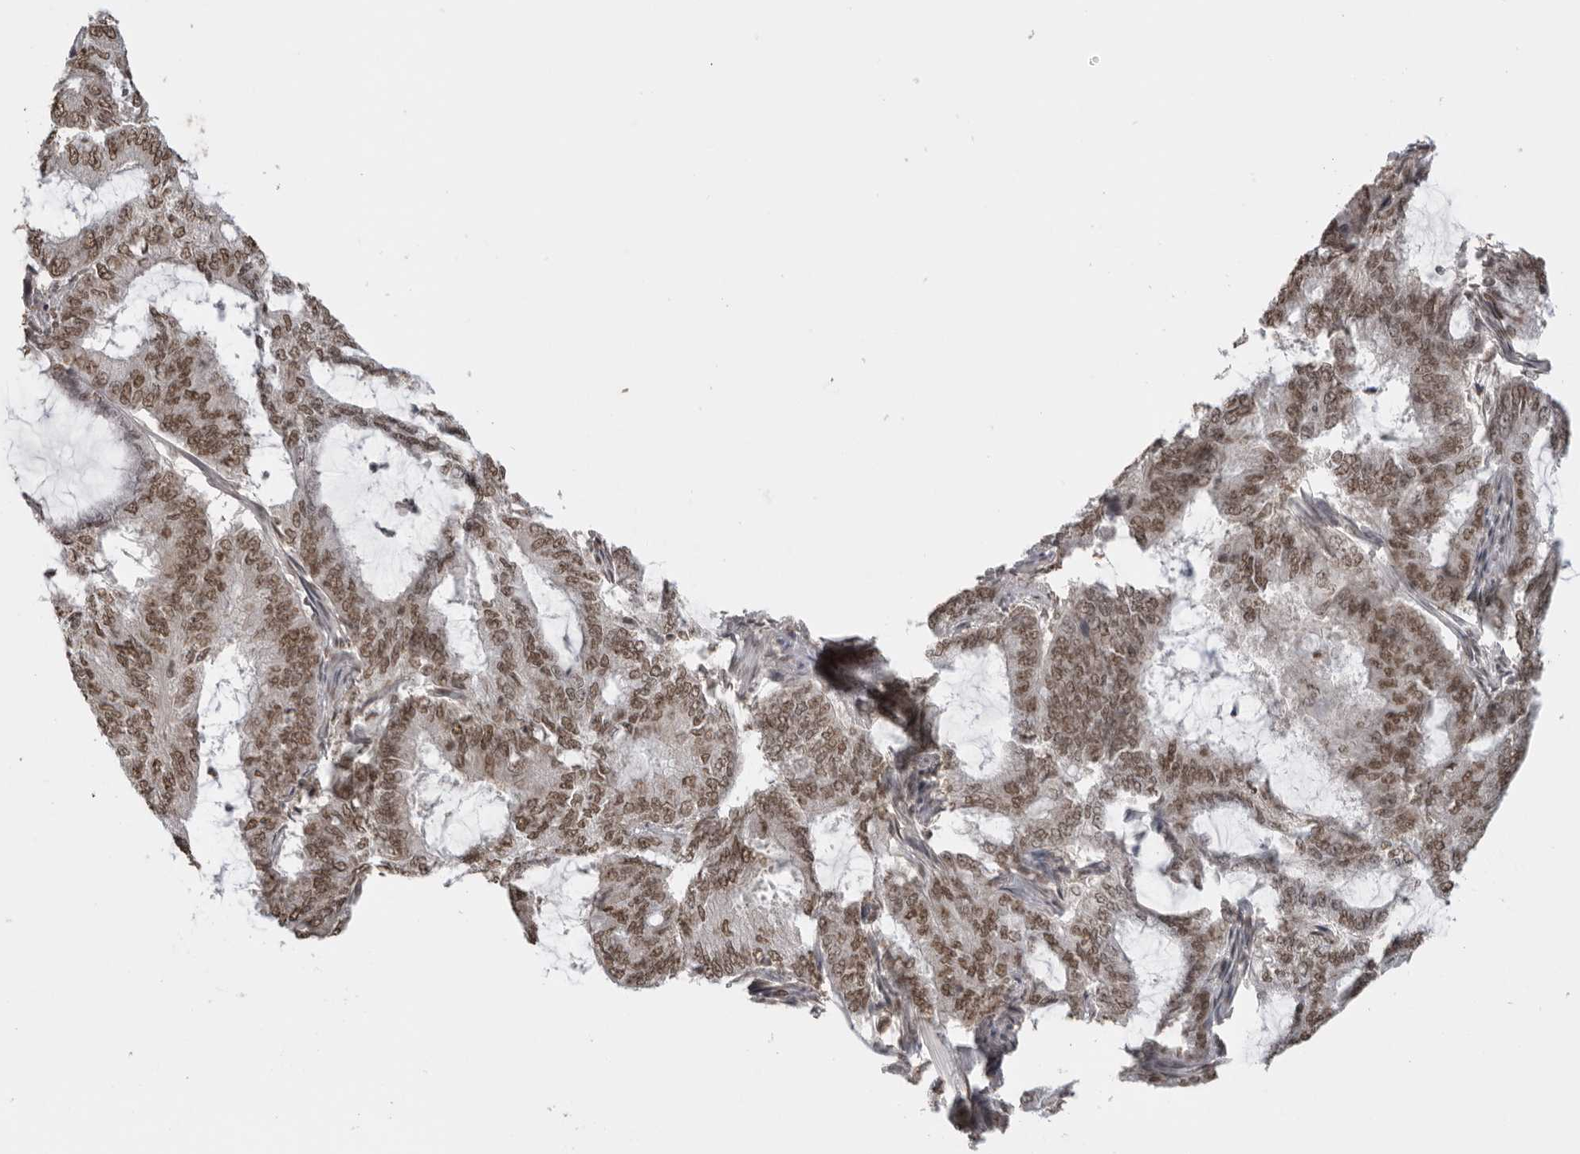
{"staining": {"intensity": "moderate", "quantity": ">75%", "location": "nuclear"}, "tissue": "endometrial cancer", "cell_type": "Tumor cells", "image_type": "cancer", "snomed": [{"axis": "morphology", "description": "Adenocarcinoma, NOS"}, {"axis": "topography", "description": "Endometrium"}], "caption": "Brown immunohistochemical staining in human adenocarcinoma (endometrial) exhibits moderate nuclear staining in approximately >75% of tumor cells. The staining is performed using DAB brown chromogen to label protein expression. The nuclei are counter-stained blue using hematoxylin.", "gene": "RPA2", "patient": {"sex": "female", "age": 49}}